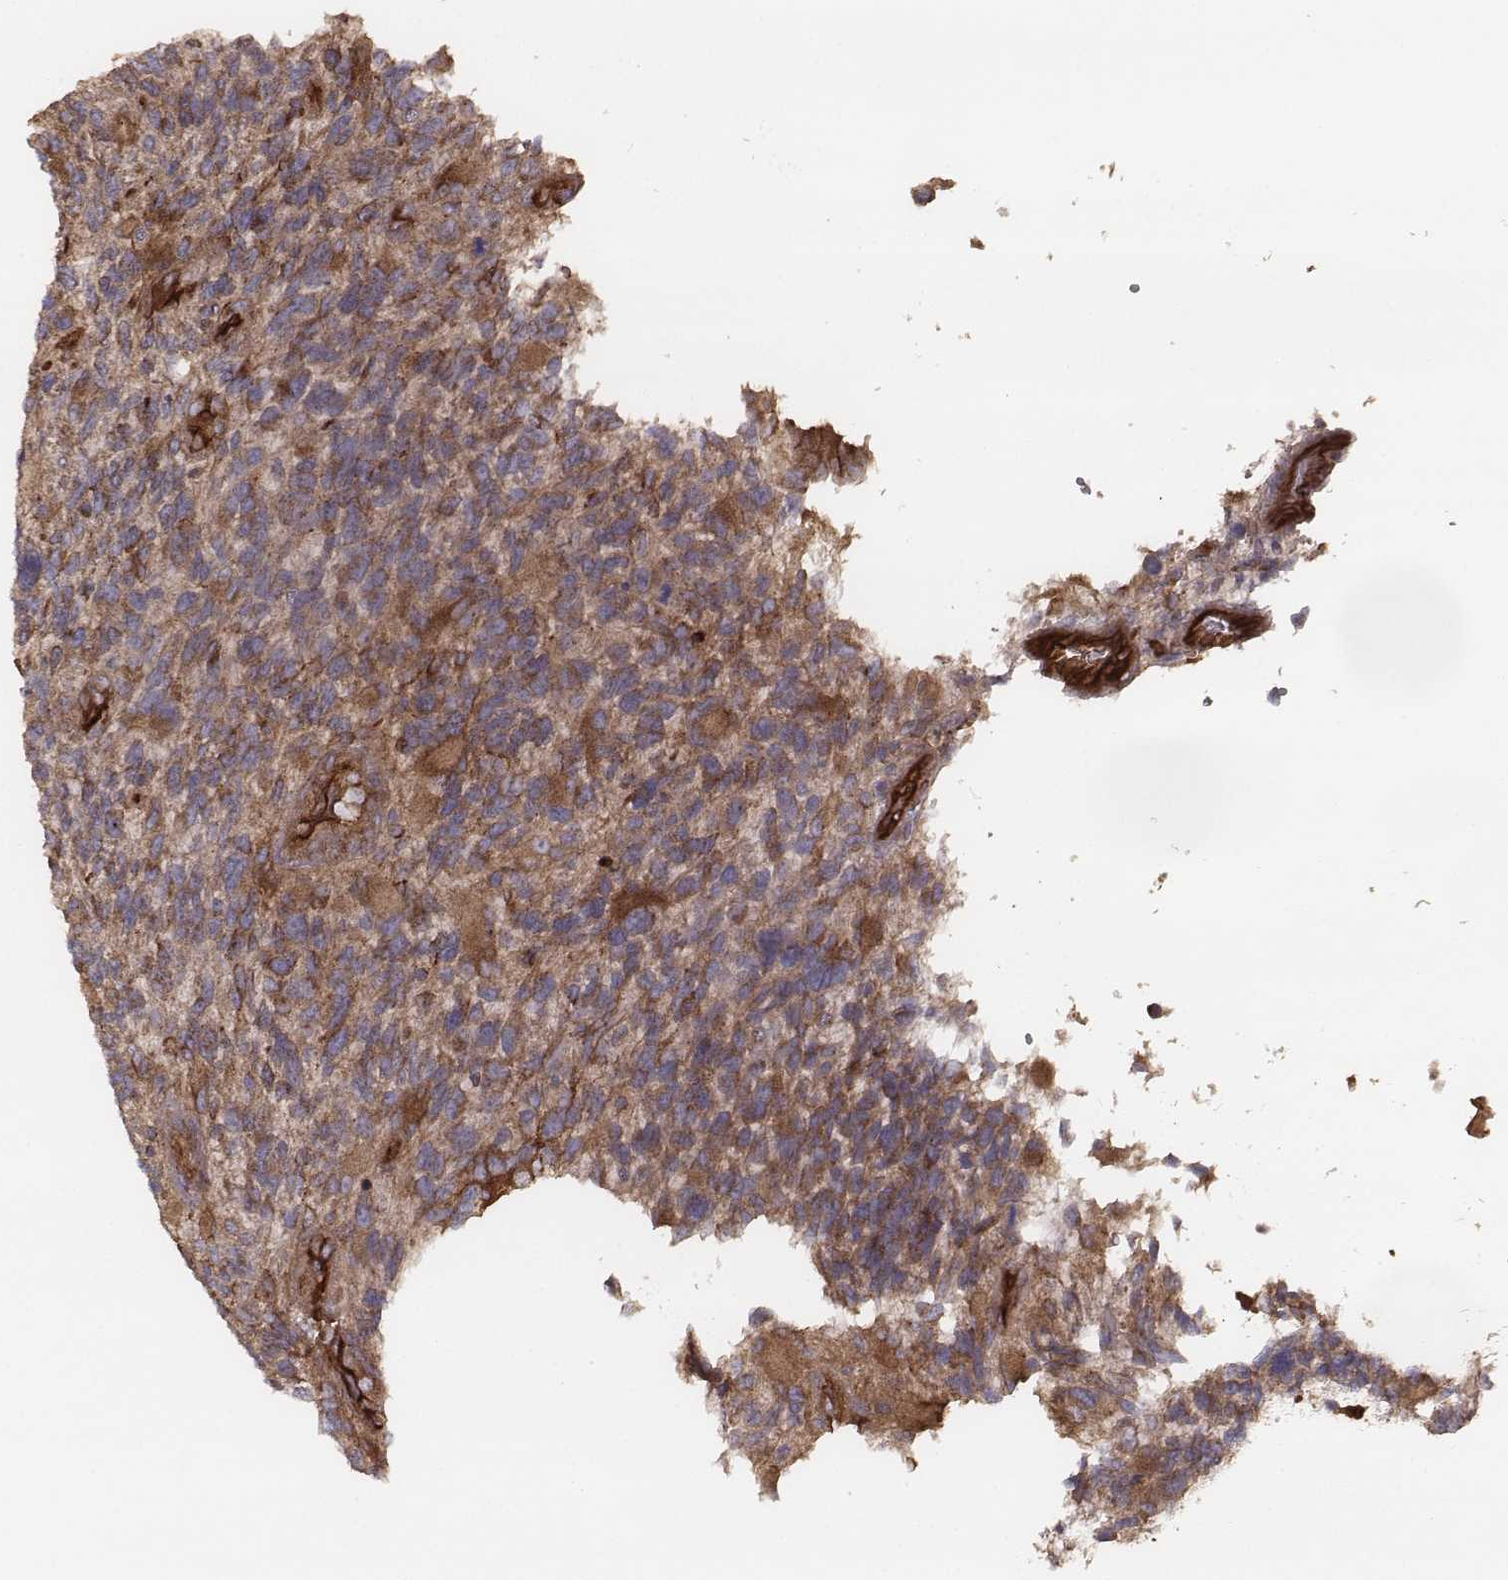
{"staining": {"intensity": "strong", "quantity": "25%-75%", "location": "cytoplasmic/membranous"}, "tissue": "glioma", "cell_type": "Tumor cells", "image_type": "cancer", "snomed": [{"axis": "morphology", "description": "Glioma, malignant, High grade"}, {"axis": "topography", "description": "Brain"}], "caption": "An IHC photomicrograph of tumor tissue is shown. Protein staining in brown labels strong cytoplasmic/membranous positivity in malignant glioma (high-grade) within tumor cells.", "gene": "PALMD", "patient": {"sex": "female", "age": 71}}